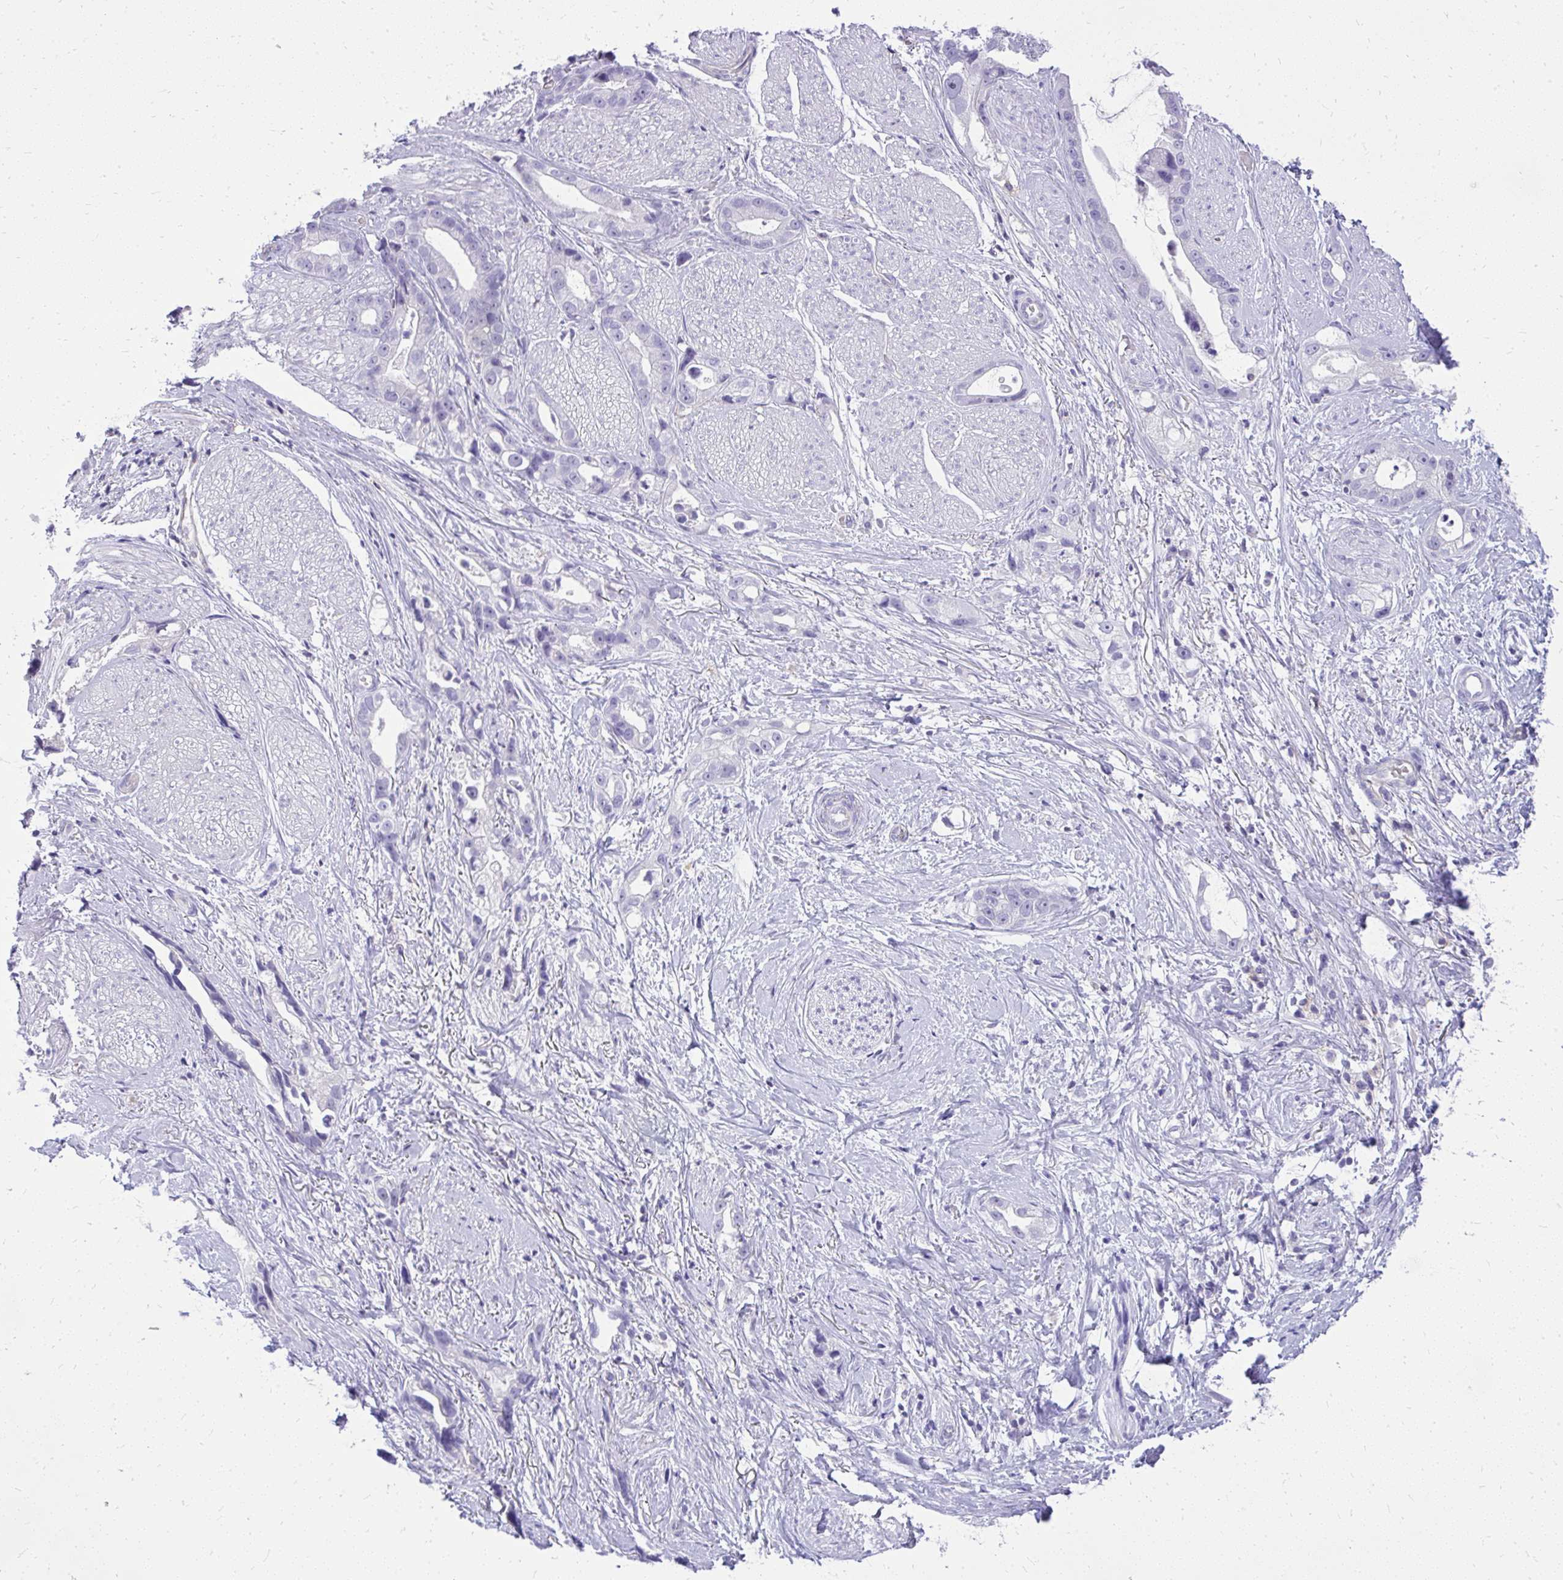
{"staining": {"intensity": "negative", "quantity": "none", "location": "none"}, "tissue": "stomach cancer", "cell_type": "Tumor cells", "image_type": "cancer", "snomed": [{"axis": "morphology", "description": "Adenocarcinoma, NOS"}, {"axis": "topography", "description": "Stomach"}], "caption": "This image is of stomach cancer stained with IHC to label a protein in brown with the nuclei are counter-stained blue. There is no staining in tumor cells.", "gene": "GPRIN3", "patient": {"sex": "male", "age": 55}}